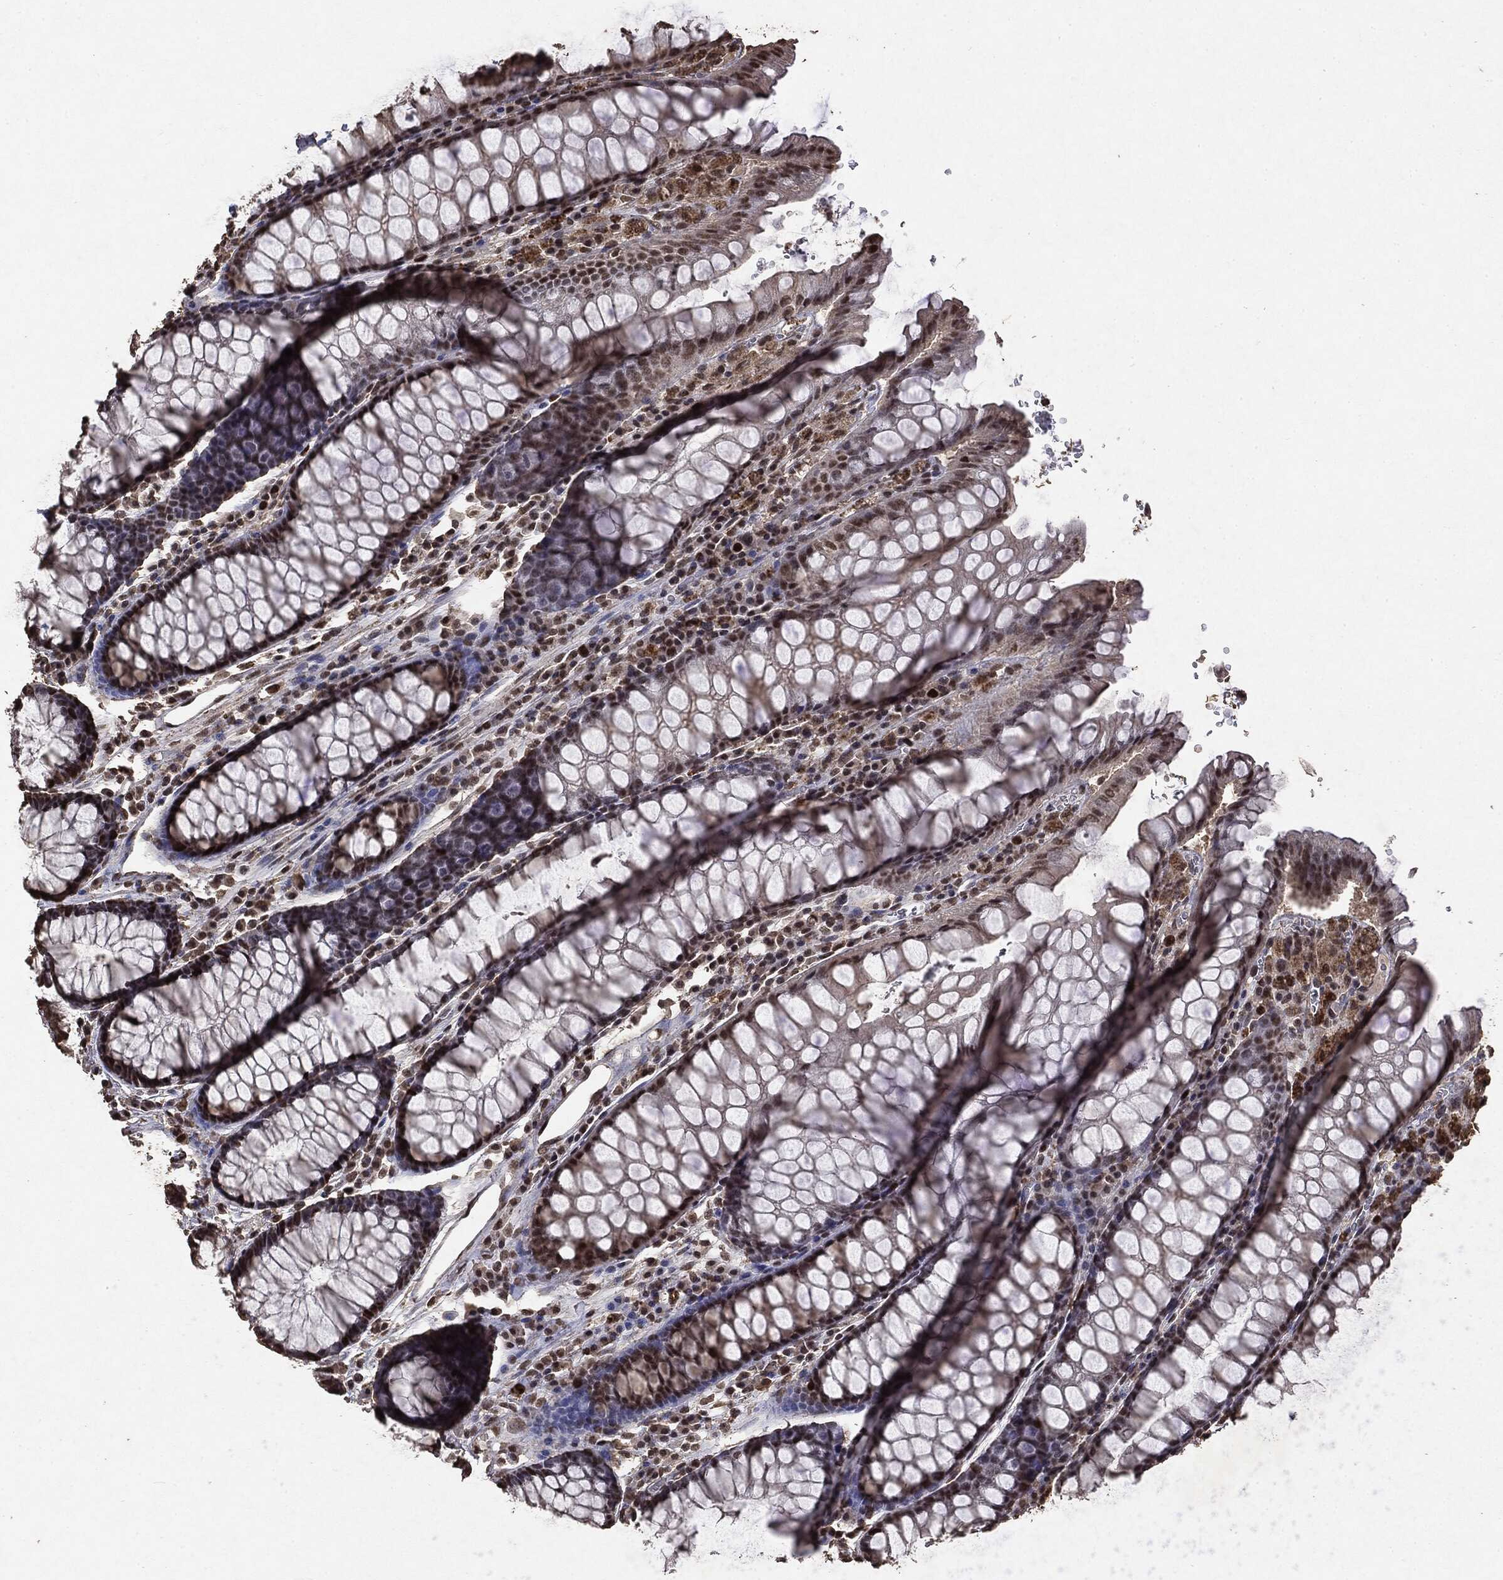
{"staining": {"intensity": "moderate", "quantity": ">75%", "location": "nuclear"}, "tissue": "rectum", "cell_type": "Glandular cells", "image_type": "normal", "snomed": [{"axis": "morphology", "description": "Normal tissue, NOS"}, {"axis": "topography", "description": "Rectum"}], "caption": "Protein staining shows moderate nuclear expression in about >75% of glandular cells in unremarkable rectum.", "gene": "RAD18", "patient": {"sex": "female", "age": 68}}